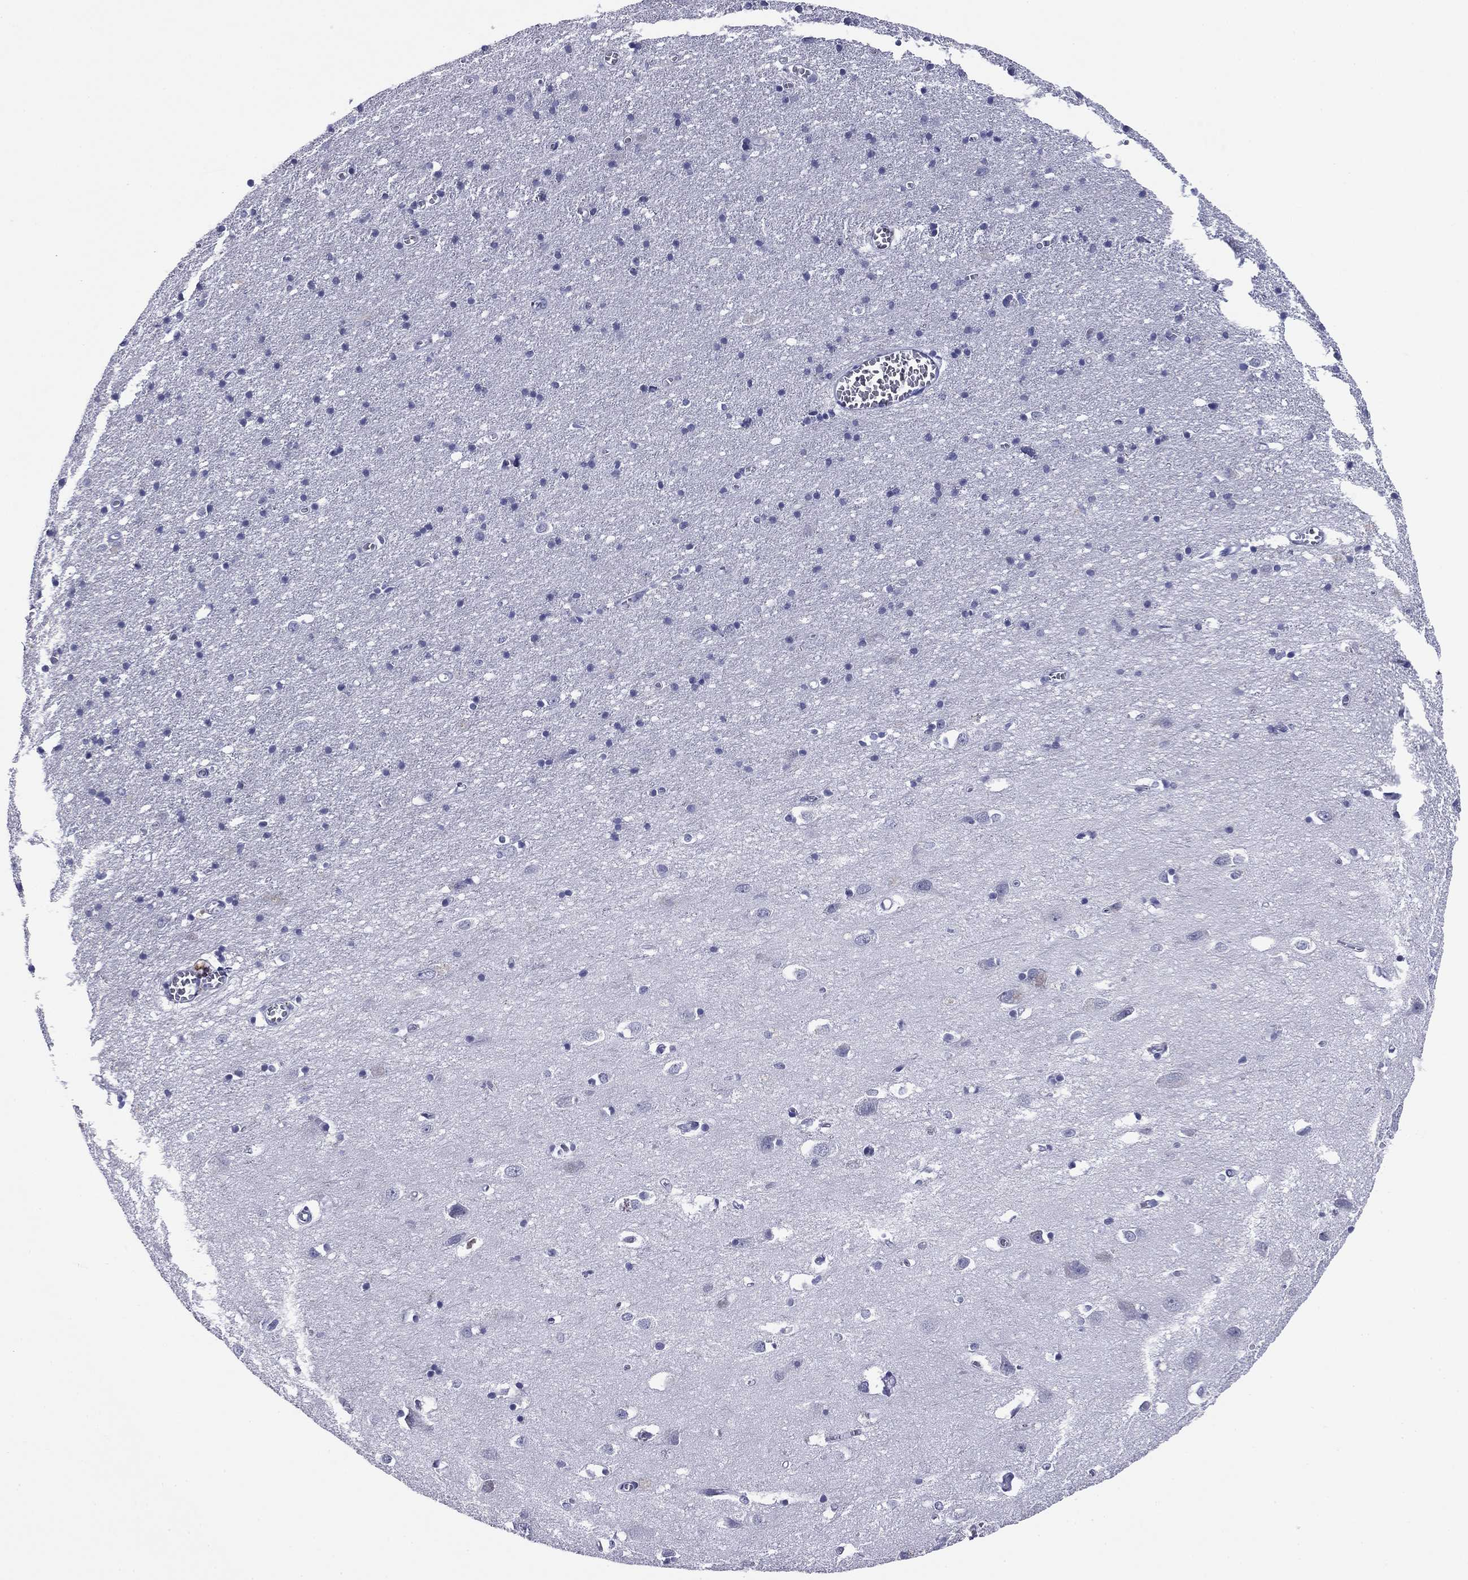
{"staining": {"intensity": "negative", "quantity": "none", "location": "none"}, "tissue": "cerebral cortex", "cell_type": "Endothelial cells", "image_type": "normal", "snomed": [{"axis": "morphology", "description": "Normal tissue, NOS"}, {"axis": "topography", "description": "Cerebral cortex"}], "caption": "Immunohistochemistry (IHC) micrograph of unremarkable human cerebral cortex stained for a protein (brown), which demonstrates no expression in endothelial cells.", "gene": "ABCC2", "patient": {"sex": "male", "age": 70}}